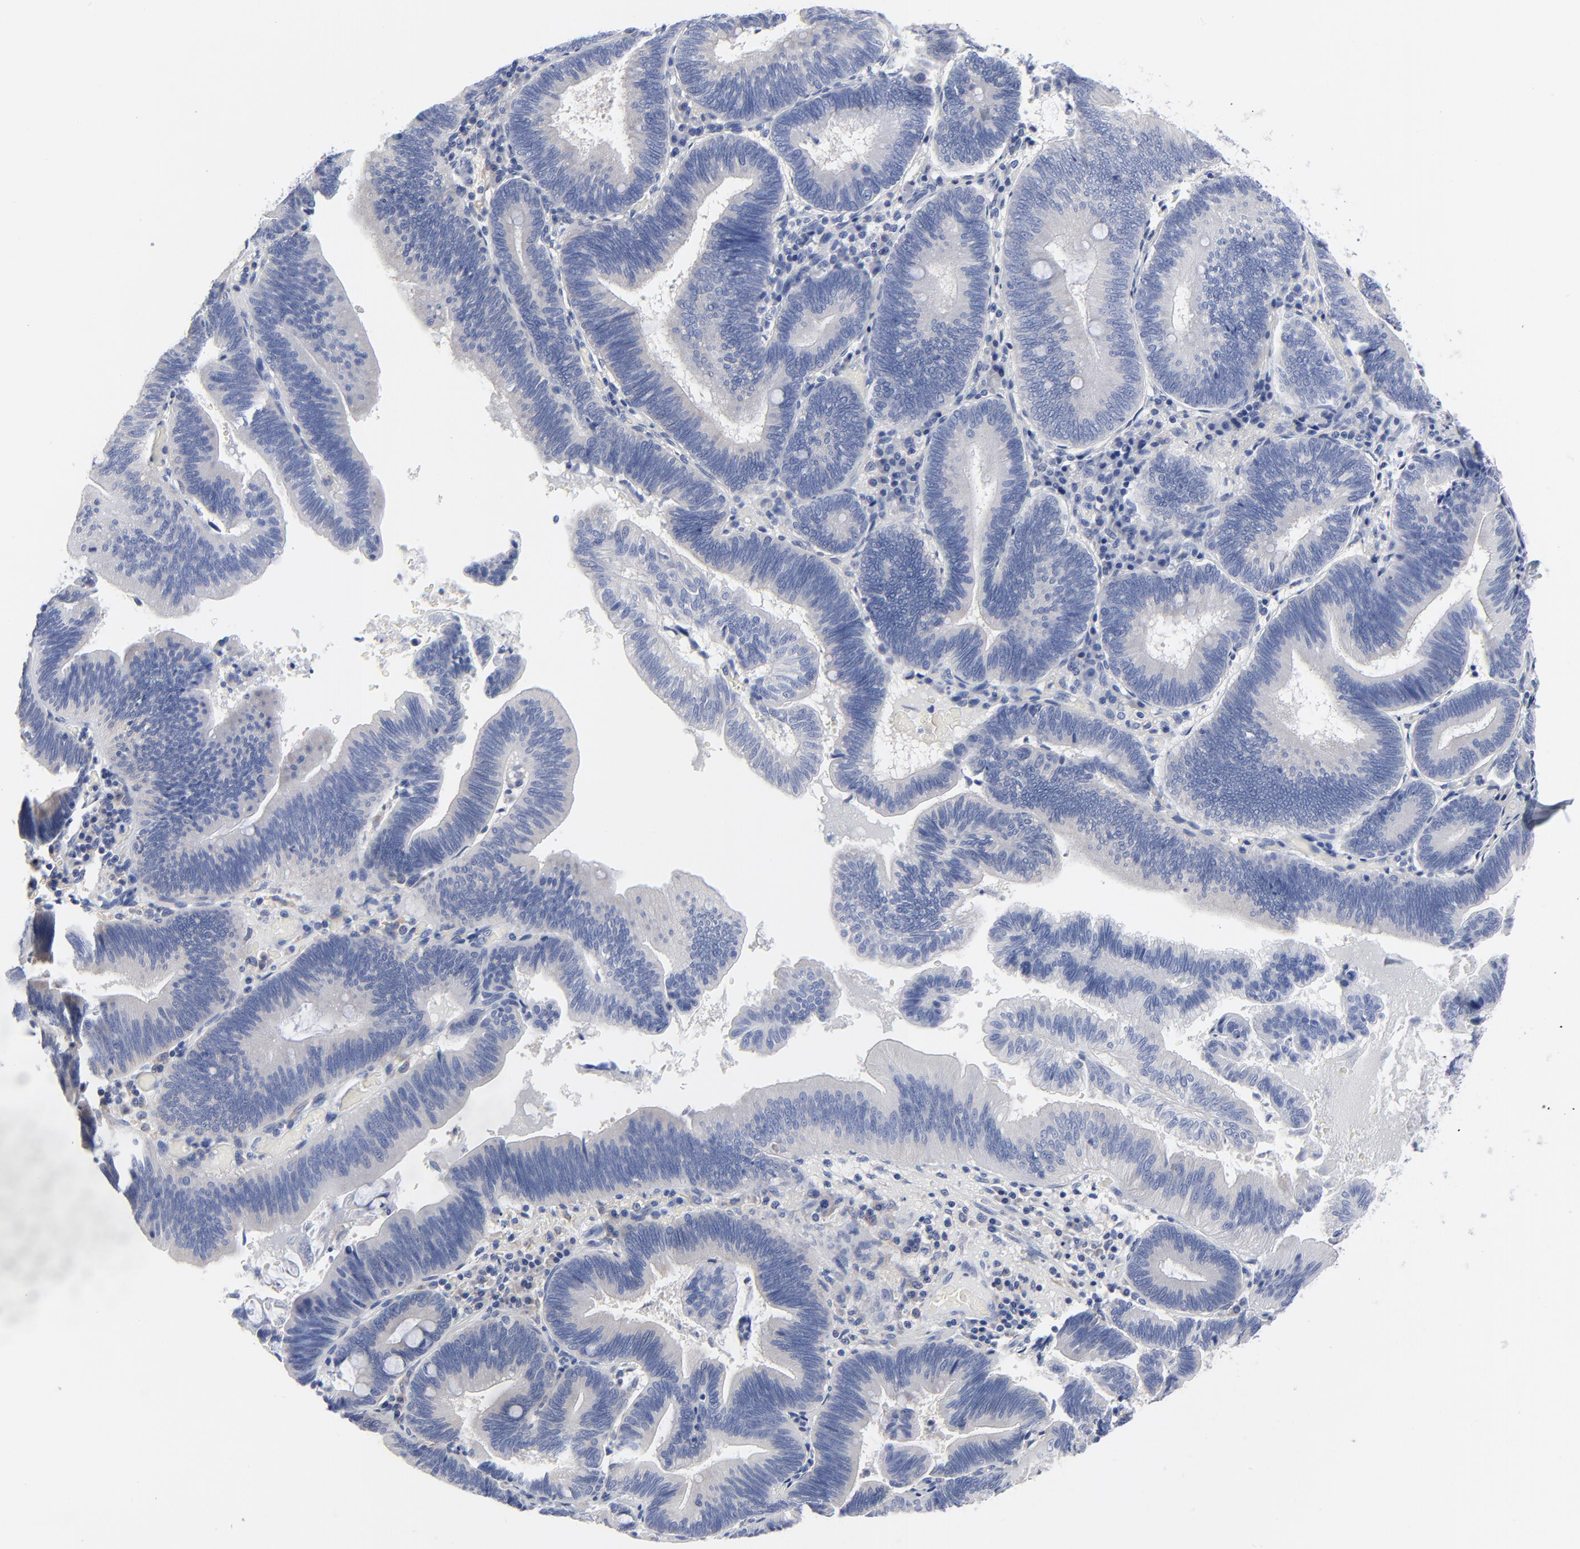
{"staining": {"intensity": "weak", "quantity": "<25%", "location": "cytoplasmic/membranous"}, "tissue": "pancreatic cancer", "cell_type": "Tumor cells", "image_type": "cancer", "snomed": [{"axis": "morphology", "description": "Adenocarcinoma, NOS"}, {"axis": "topography", "description": "Pancreas"}], "caption": "DAB (3,3'-diaminobenzidine) immunohistochemical staining of adenocarcinoma (pancreatic) shows no significant expression in tumor cells.", "gene": "STAT2", "patient": {"sex": "male", "age": 82}}